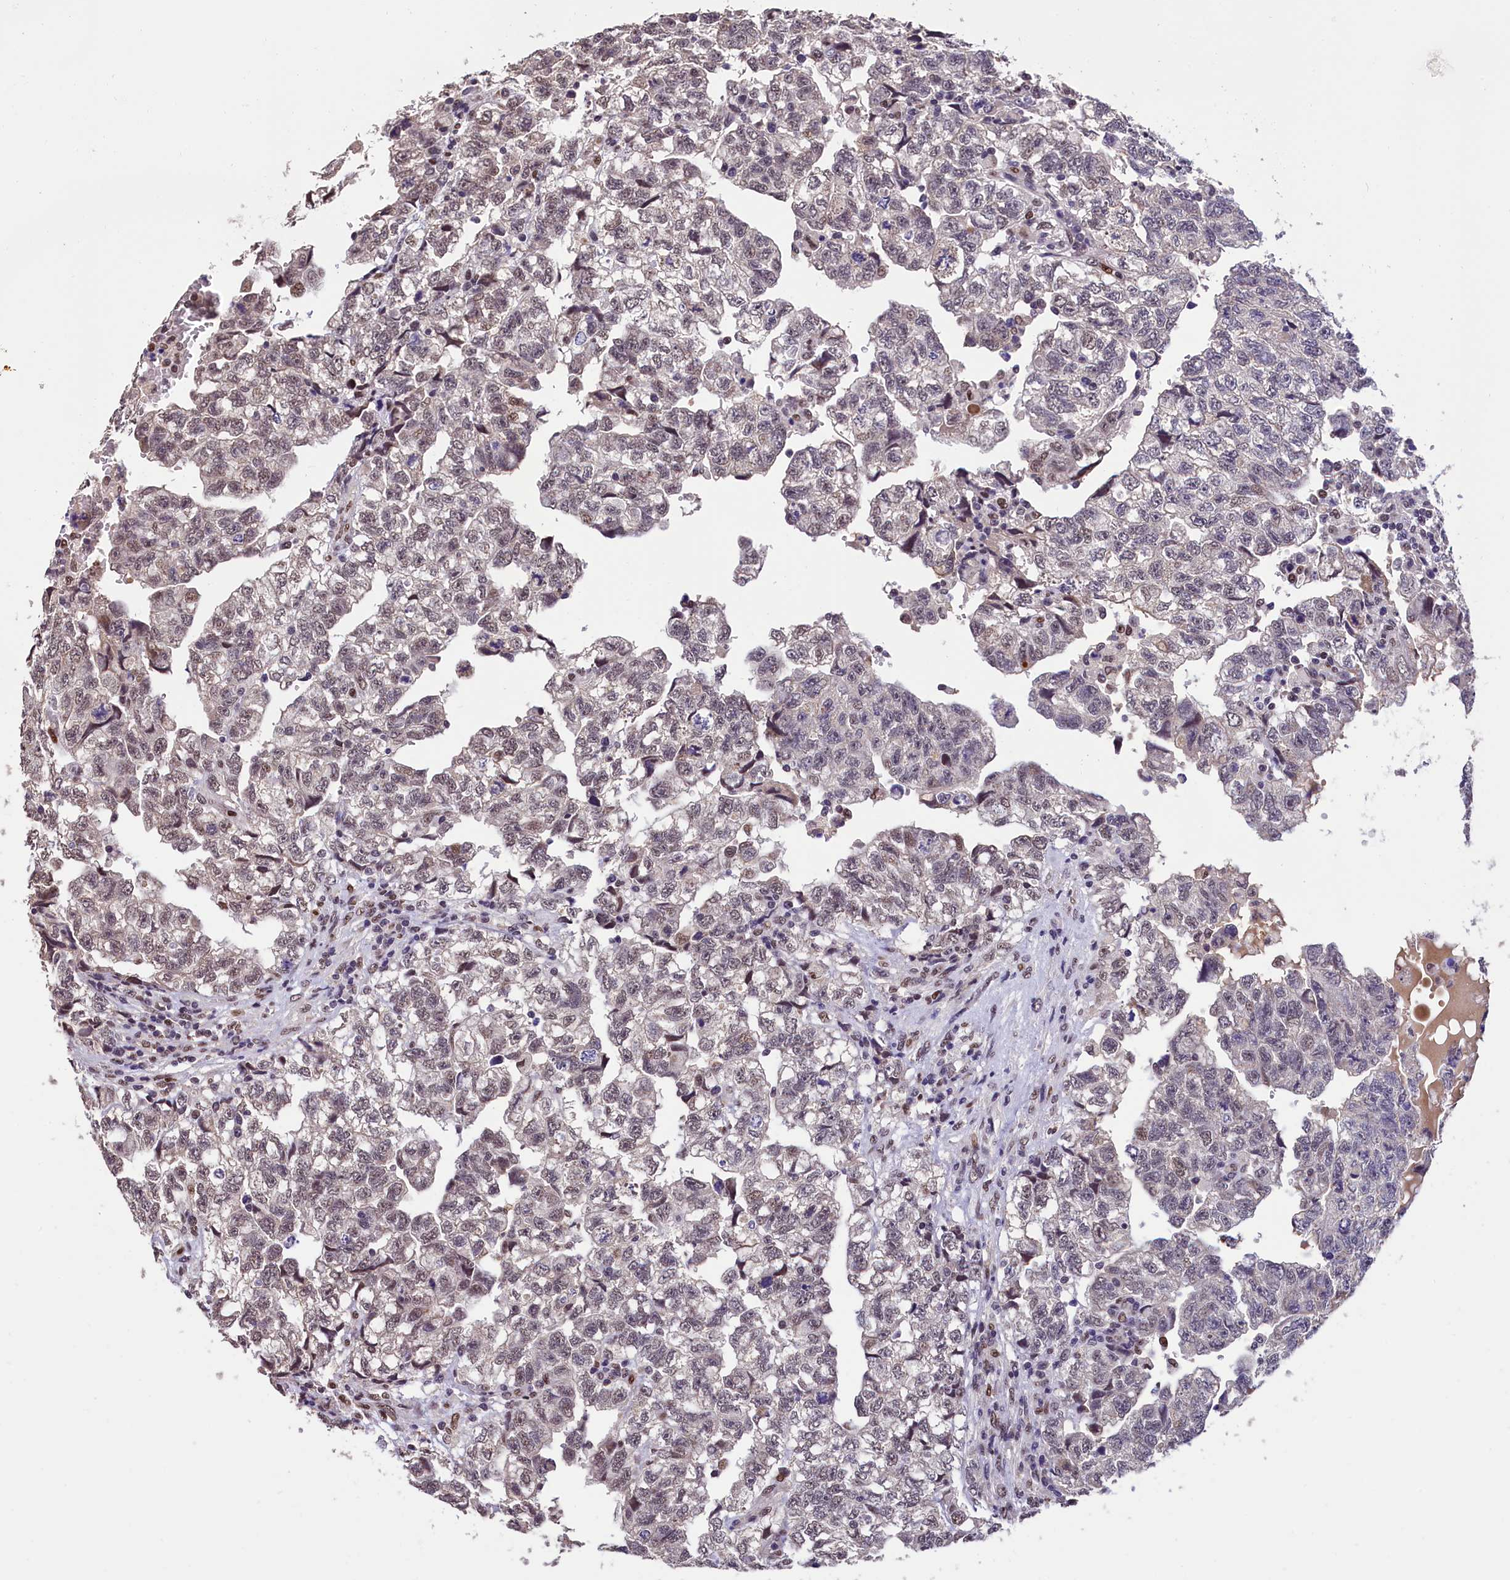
{"staining": {"intensity": "weak", "quantity": "25%-75%", "location": "nuclear"}, "tissue": "testis cancer", "cell_type": "Tumor cells", "image_type": "cancer", "snomed": [{"axis": "morphology", "description": "Carcinoma, Embryonal, NOS"}, {"axis": "topography", "description": "Testis"}], "caption": "A brown stain highlights weak nuclear positivity of a protein in human testis cancer (embryonal carcinoma) tumor cells.", "gene": "HECTD4", "patient": {"sex": "male", "age": 36}}